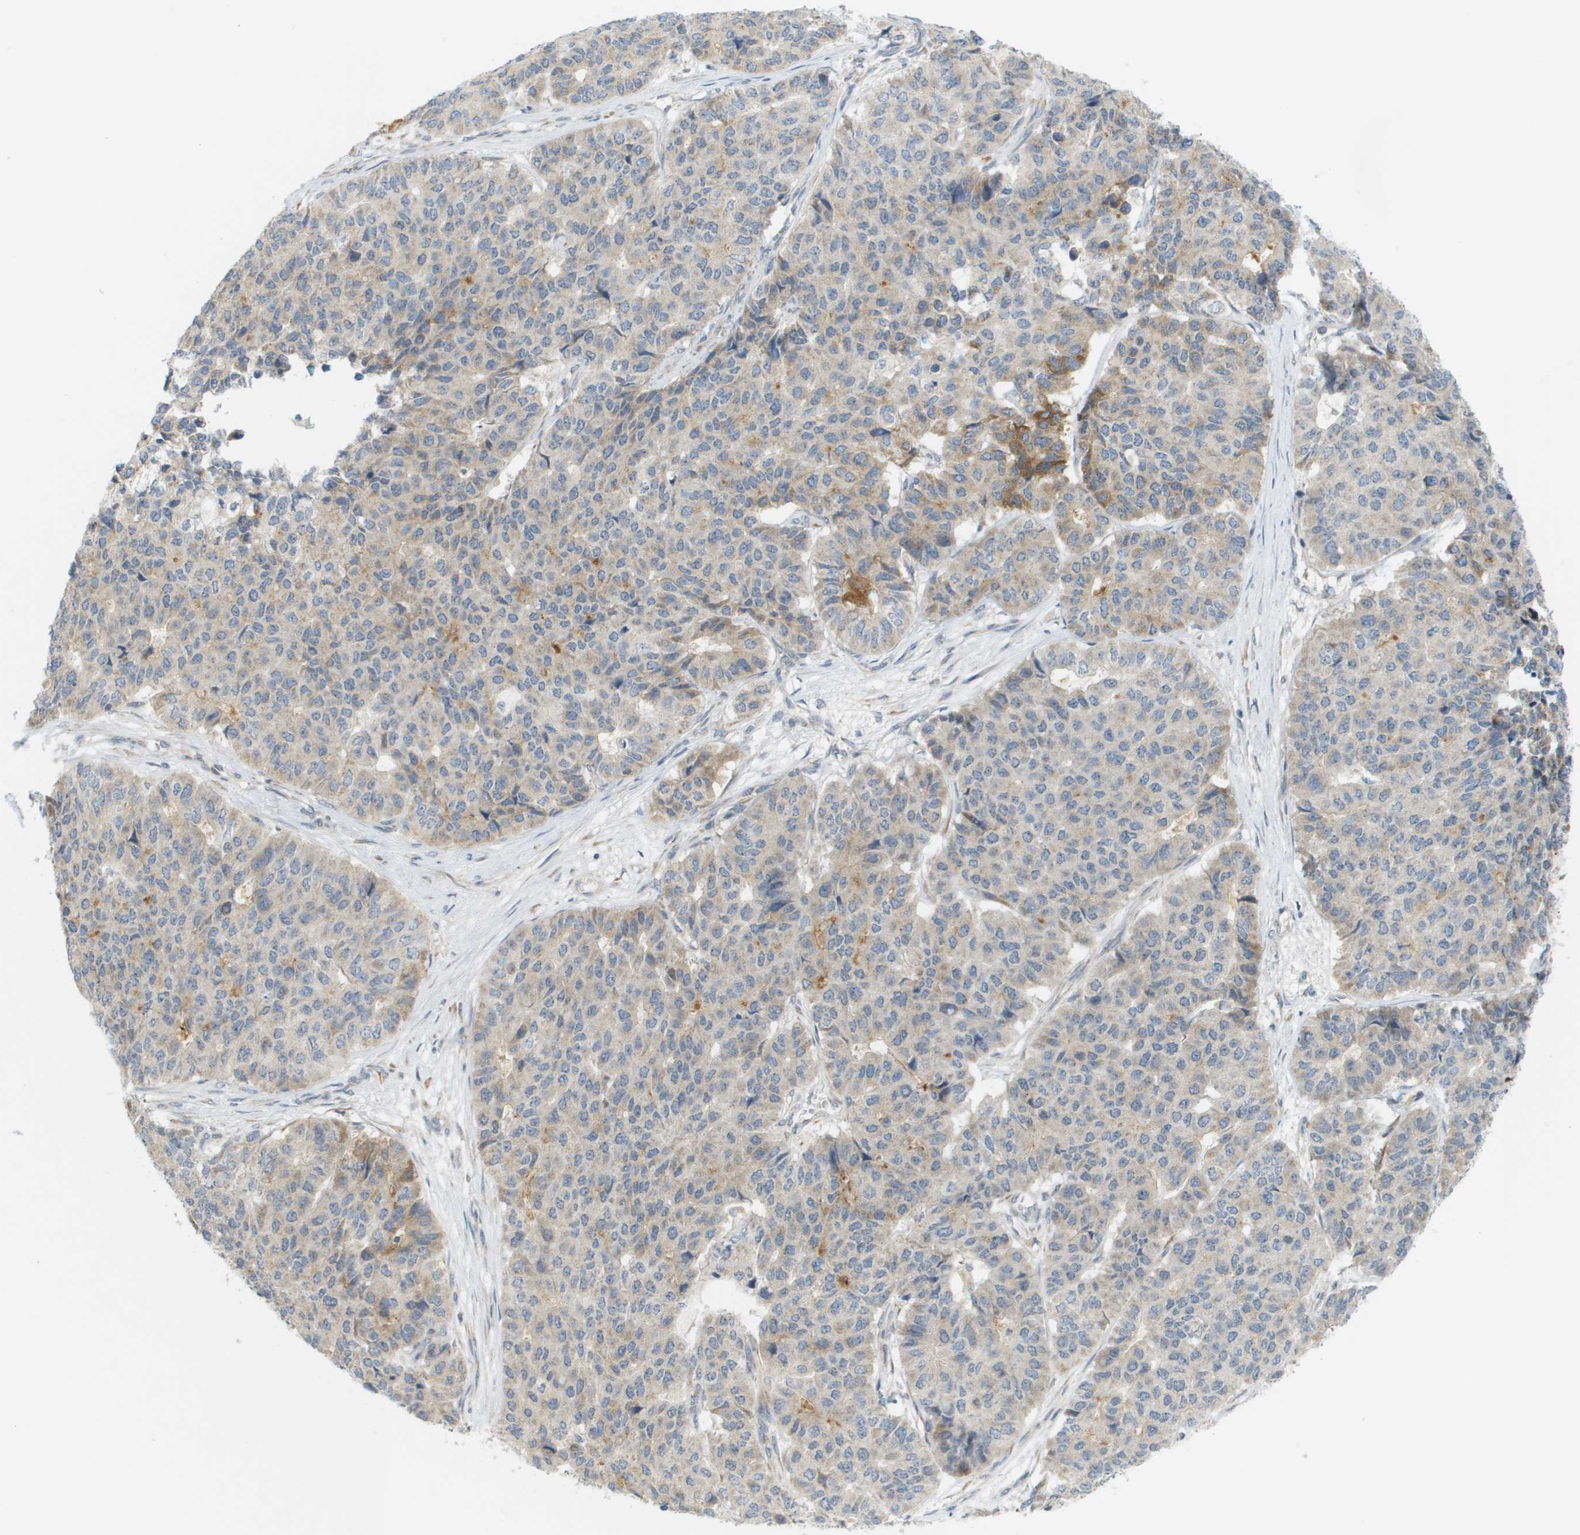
{"staining": {"intensity": "weak", "quantity": "25%-75%", "location": "cytoplasmic/membranous"}, "tissue": "pancreatic cancer", "cell_type": "Tumor cells", "image_type": "cancer", "snomed": [{"axis": "morphology", "description": "Adenocarcinoma, NOS"}, {"axis": "topography", "description": "Pancreas"}], "caption": "A low amount of weak cytoplasmic/membranous expression is present in about 25%-75% of tumor cells in pancreatic adenocarcinoma tissue.", "gene": "PROC", "patient": {"sex": "male", "age": 50}}